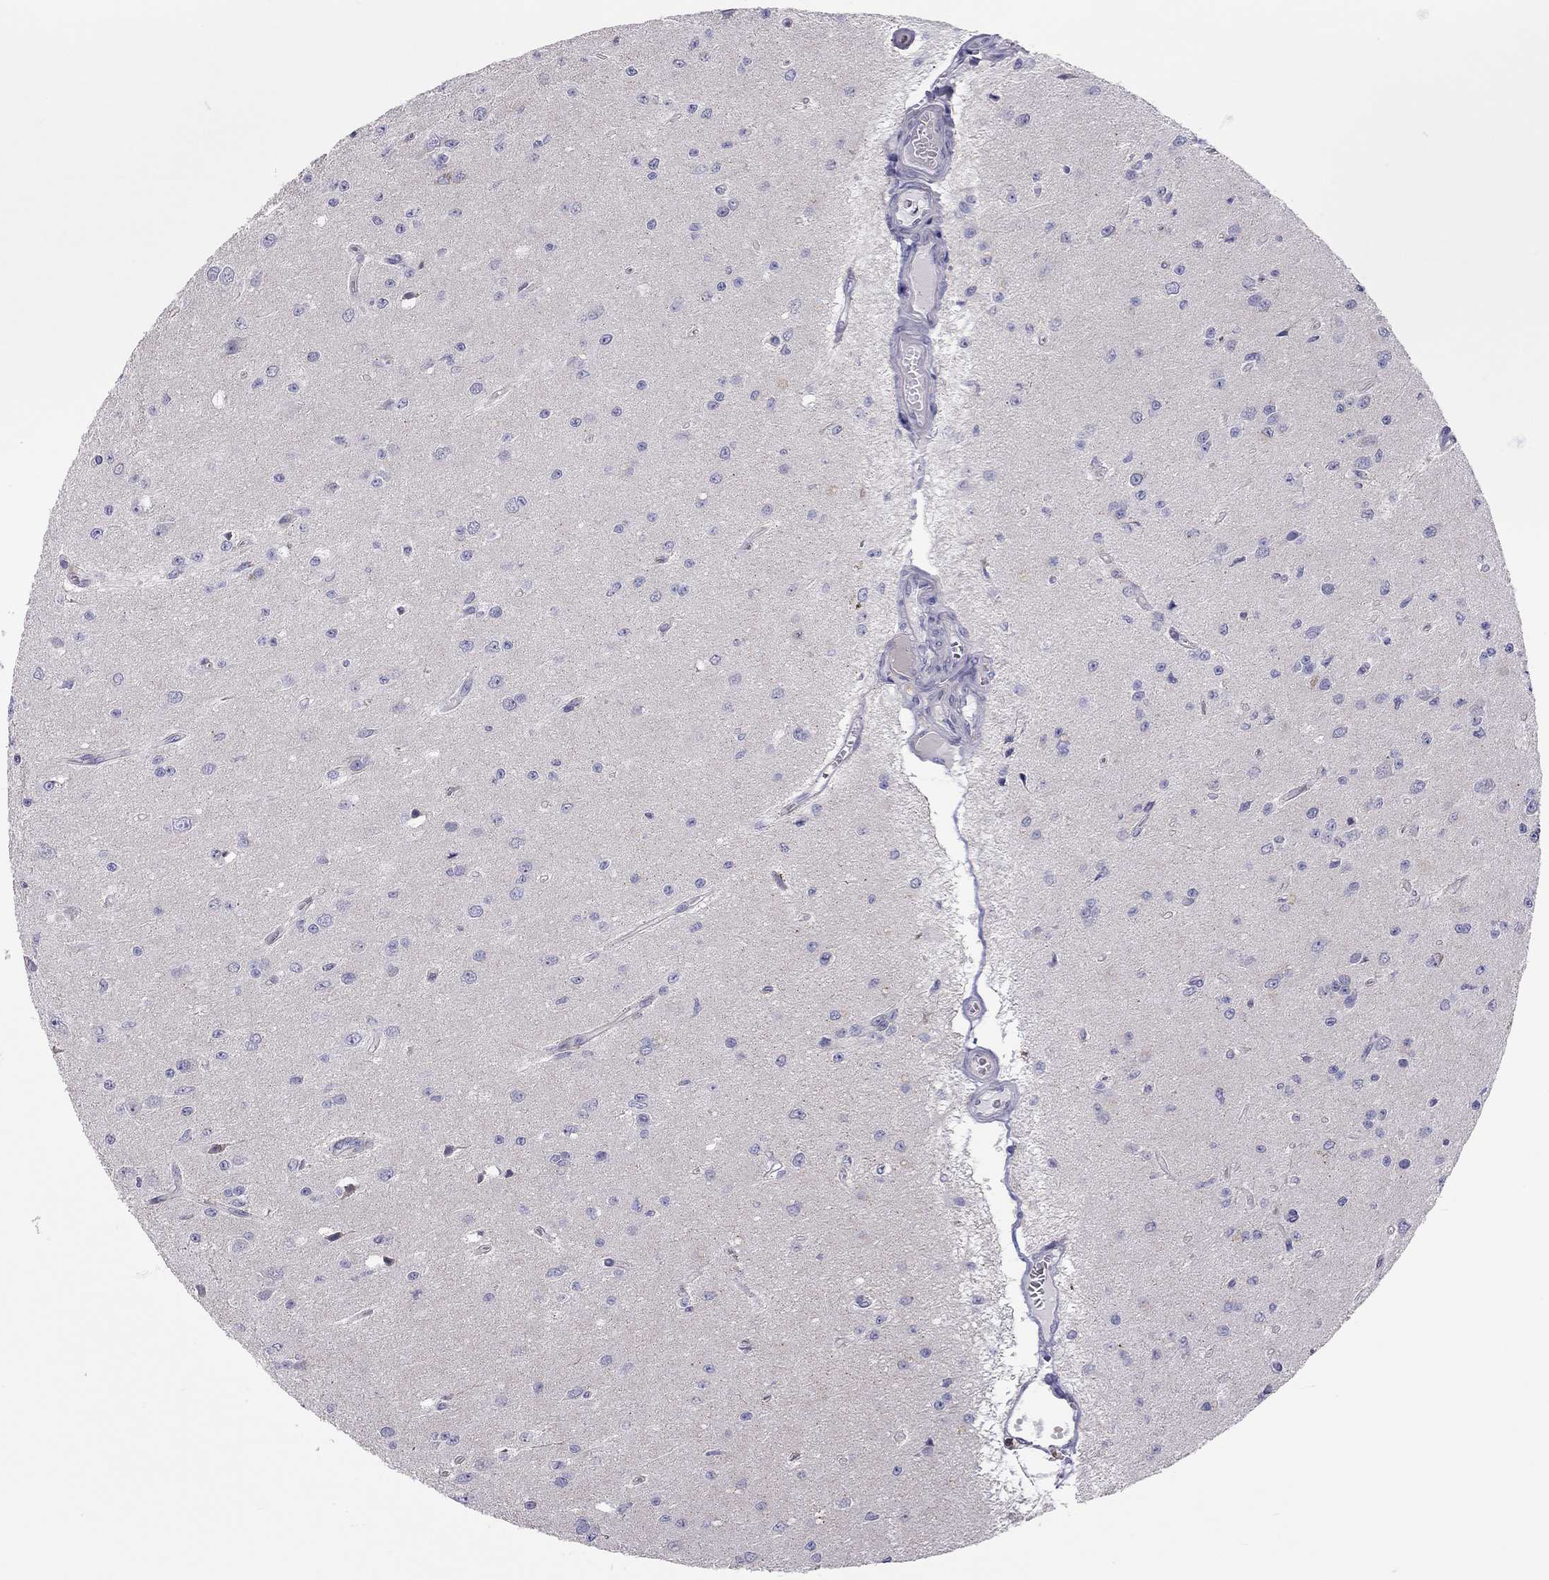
{"staining": {"intensity": "negative", "quantity": "none", "location": "none"}, "tissue": "glioma", "cell_type": "Tumor cells", "image_type": "cancer", "snomed": [{"axis": "morphology", "description": "Glioma, malignant, Low grade"}, {"axis": "topography", "description": "Brain"}], "caption": "Tumor cells show no significant protein positivity in glioma.", "gene": "SCARB1", "patient": {"sex": "female", "age": 45}}